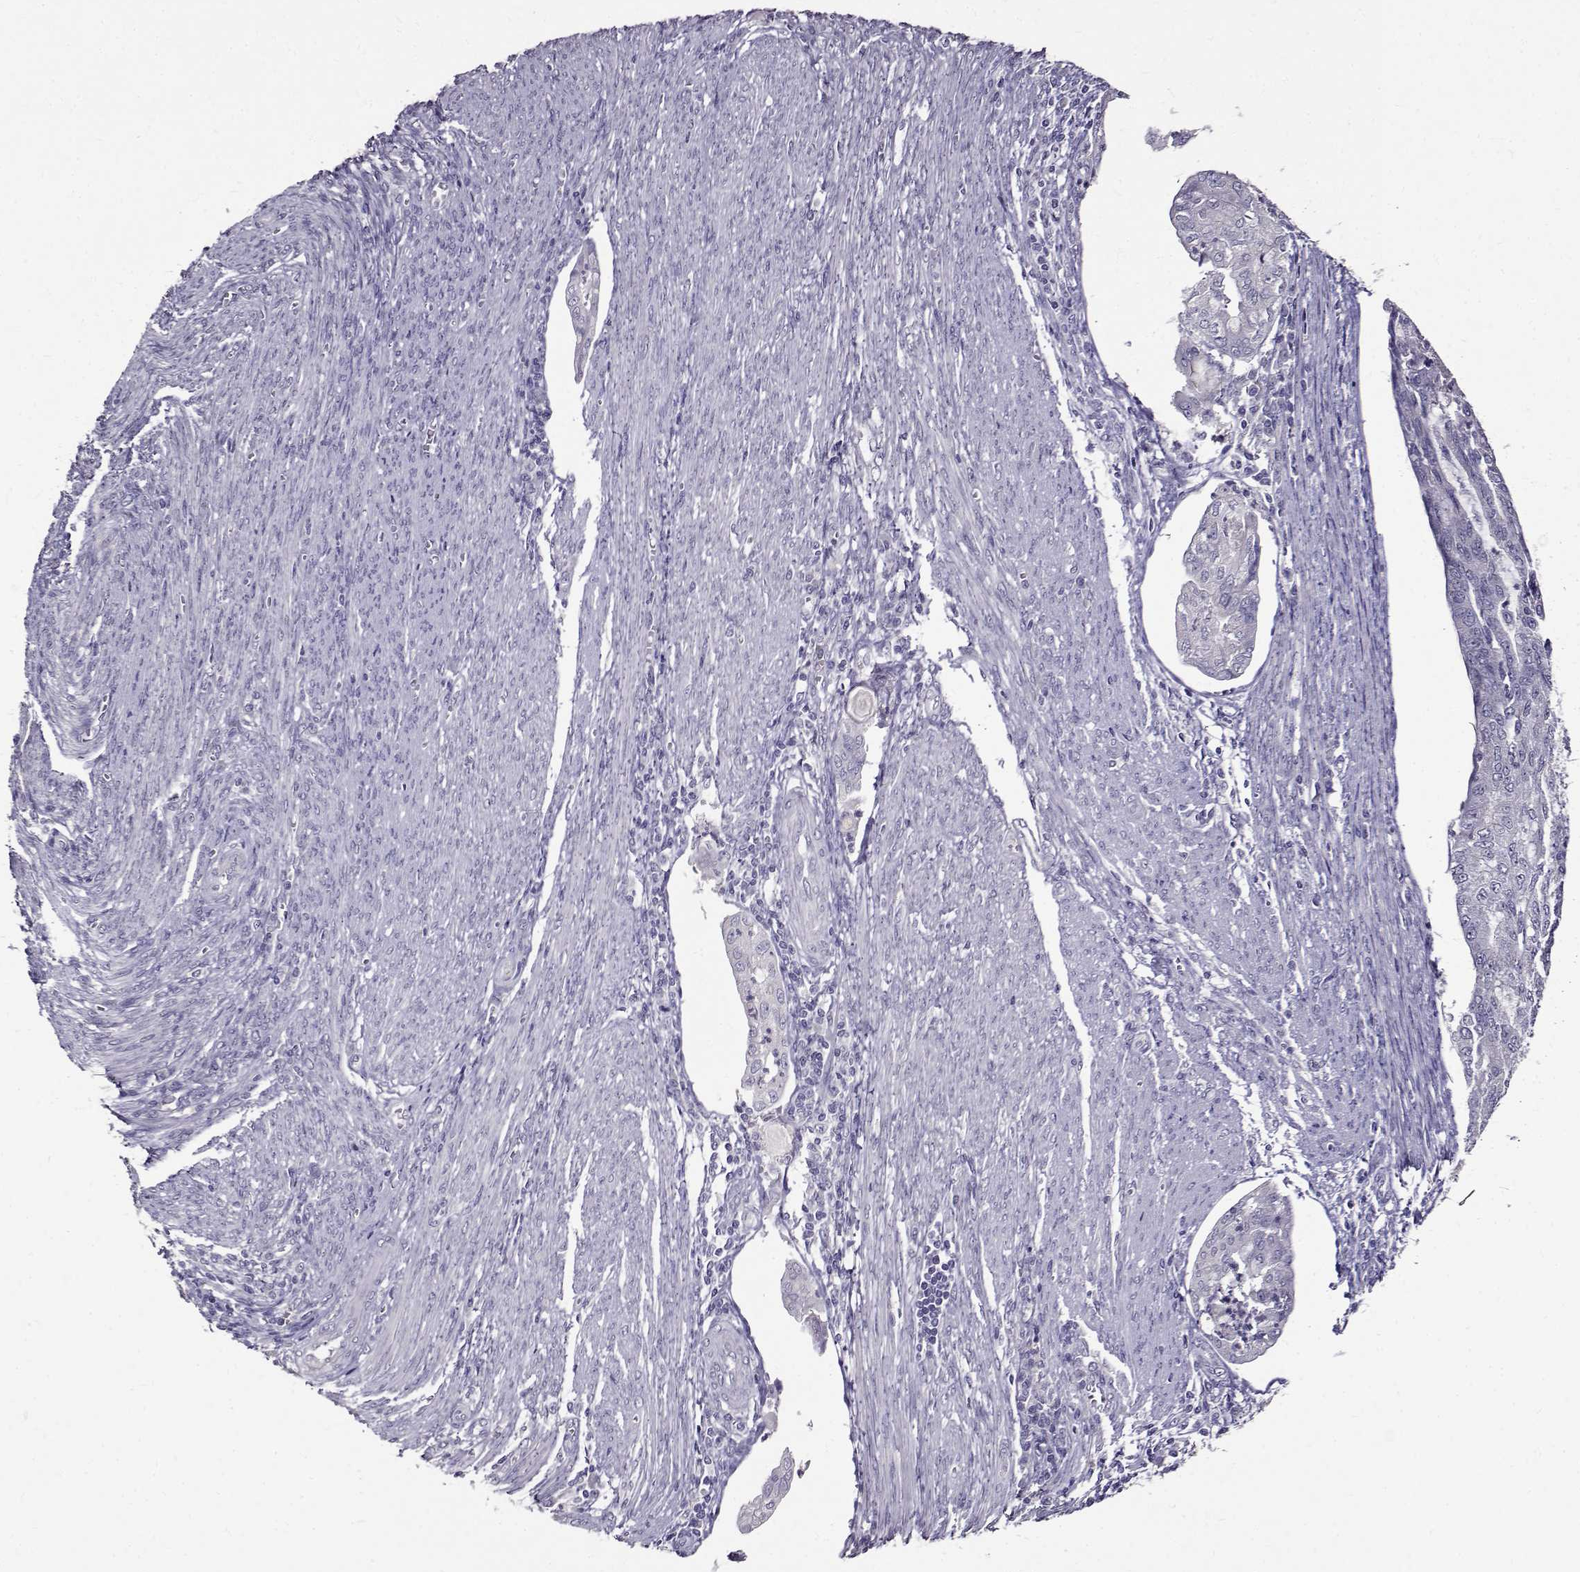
{"staining": {"intensity": "negative", "quantity": "none", "location": "none"}, "tissue": "endometrial cancer", "cell_type": "Tumor cells", "image_type": "cancer", "snomed": [{"axis": "morphology", "description": "Adenocarcinoma, NOS"}, {"axis": "topography", "description": "Endometrium"}], "caption": "IHC of adenocarcinoma (endometrial) shows no expression in tumor cells. (Immunohistochemistry, brightfield microscopy, high magnification).", "gene": "PAEP", "patient": {"sex": "female", "age": 79}}